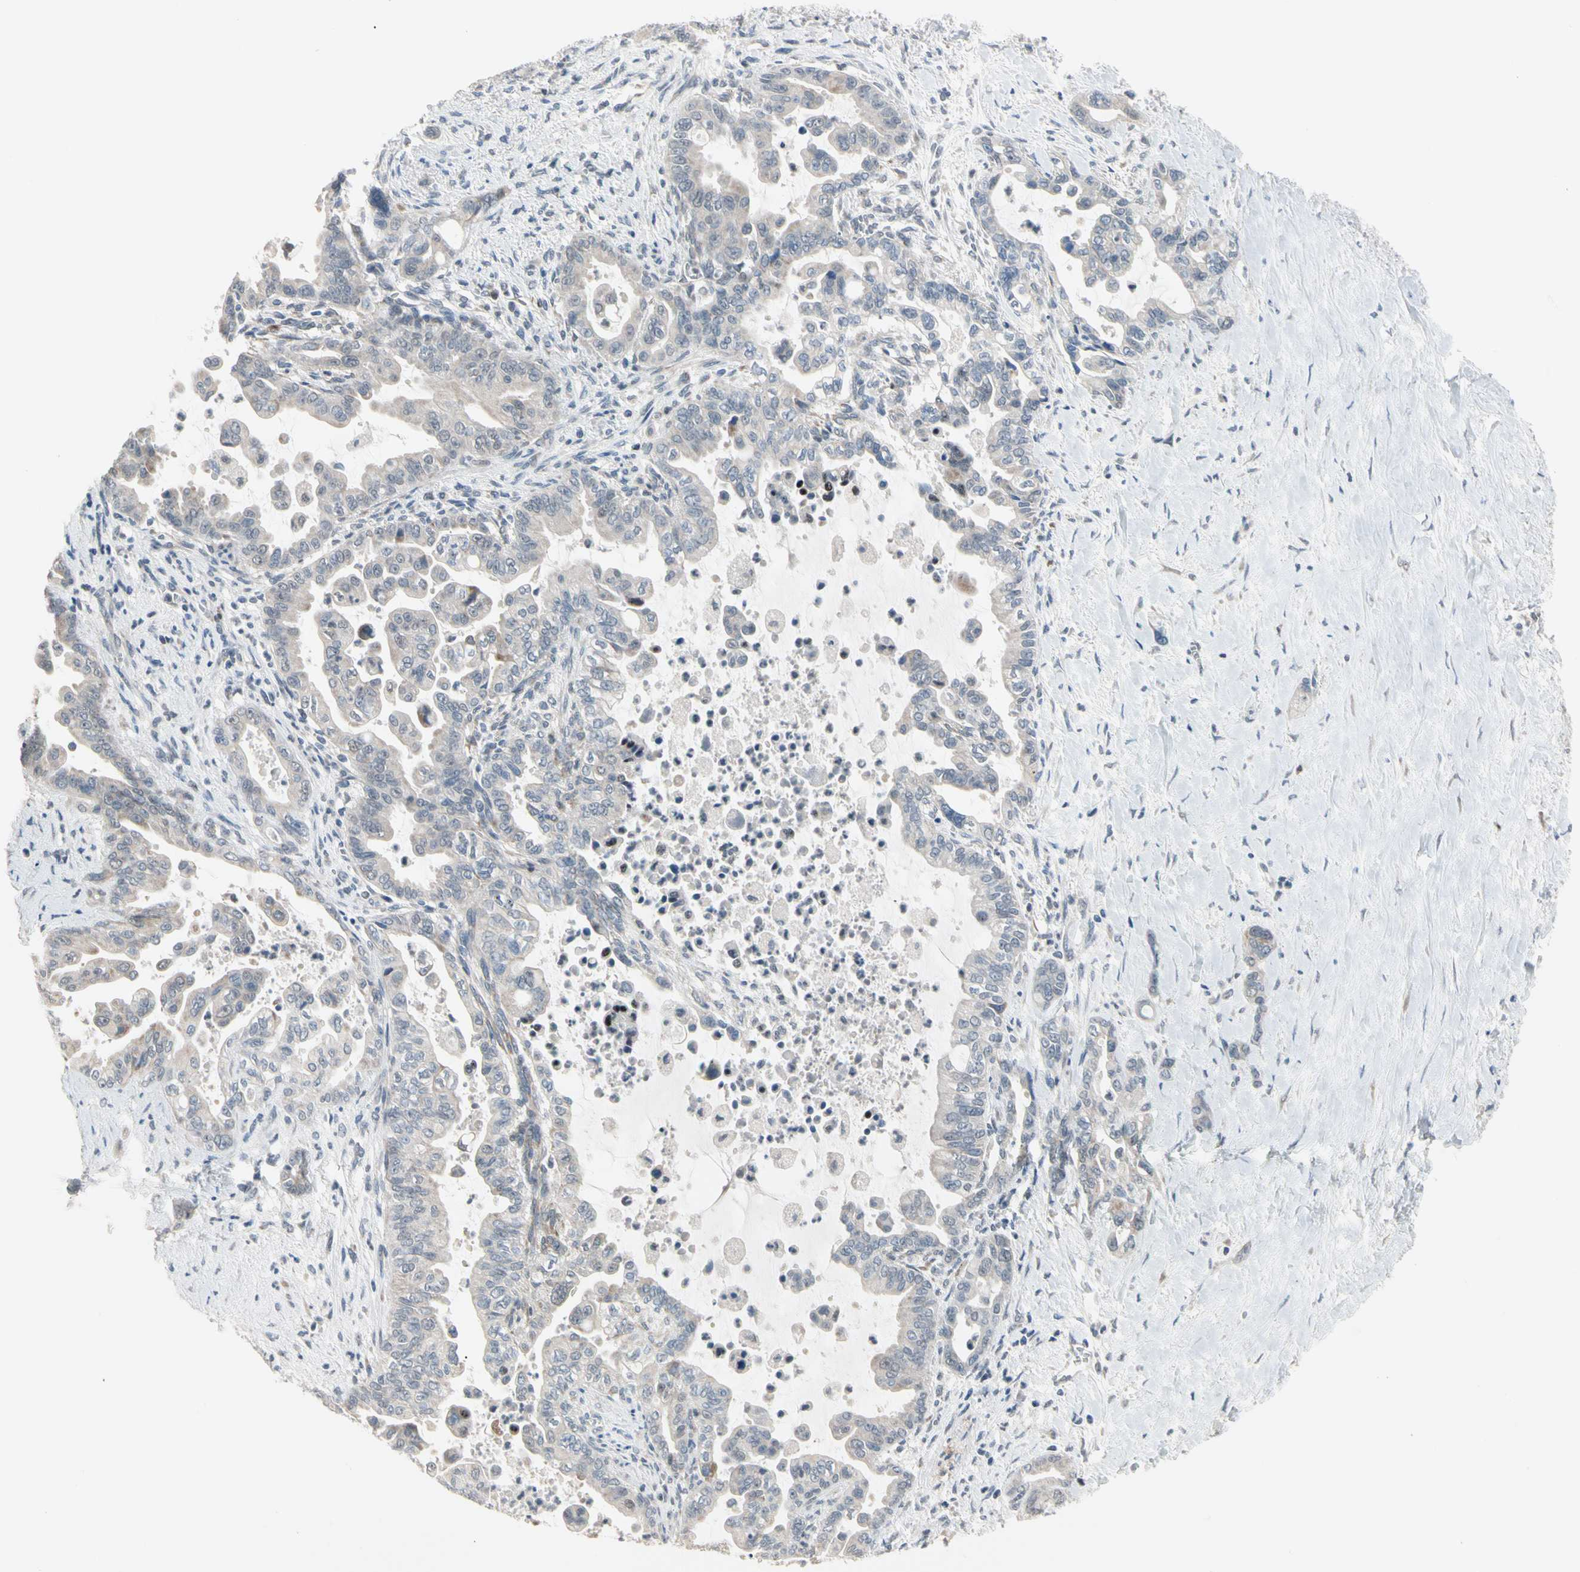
{"staining": {"intensity": "weak", "quantity": ">75%", "location": "cytoplasmic/membranous"}, "tissue": "pancreatic cancer", "cell_type": "Tumor cells", "image_type": "cancer", "snomed": [{"axis": "morphology", "description": "Adenocarcinoma, NOS"}, {"axis": "topography", "description": "Pancreas"}], "caption": "Immunohistochemical staining of adenocarcinoma (pancreatic) shows low levels of weak cytoplasmic/membranous protein positivity in about >75% of tumor cells. (DAB (3,3'-diaminobenzidine) IHC with brightfield microscopy, high magnification).", "gene": "MARK1", "patient": {"sex": "male", "age": 70}}